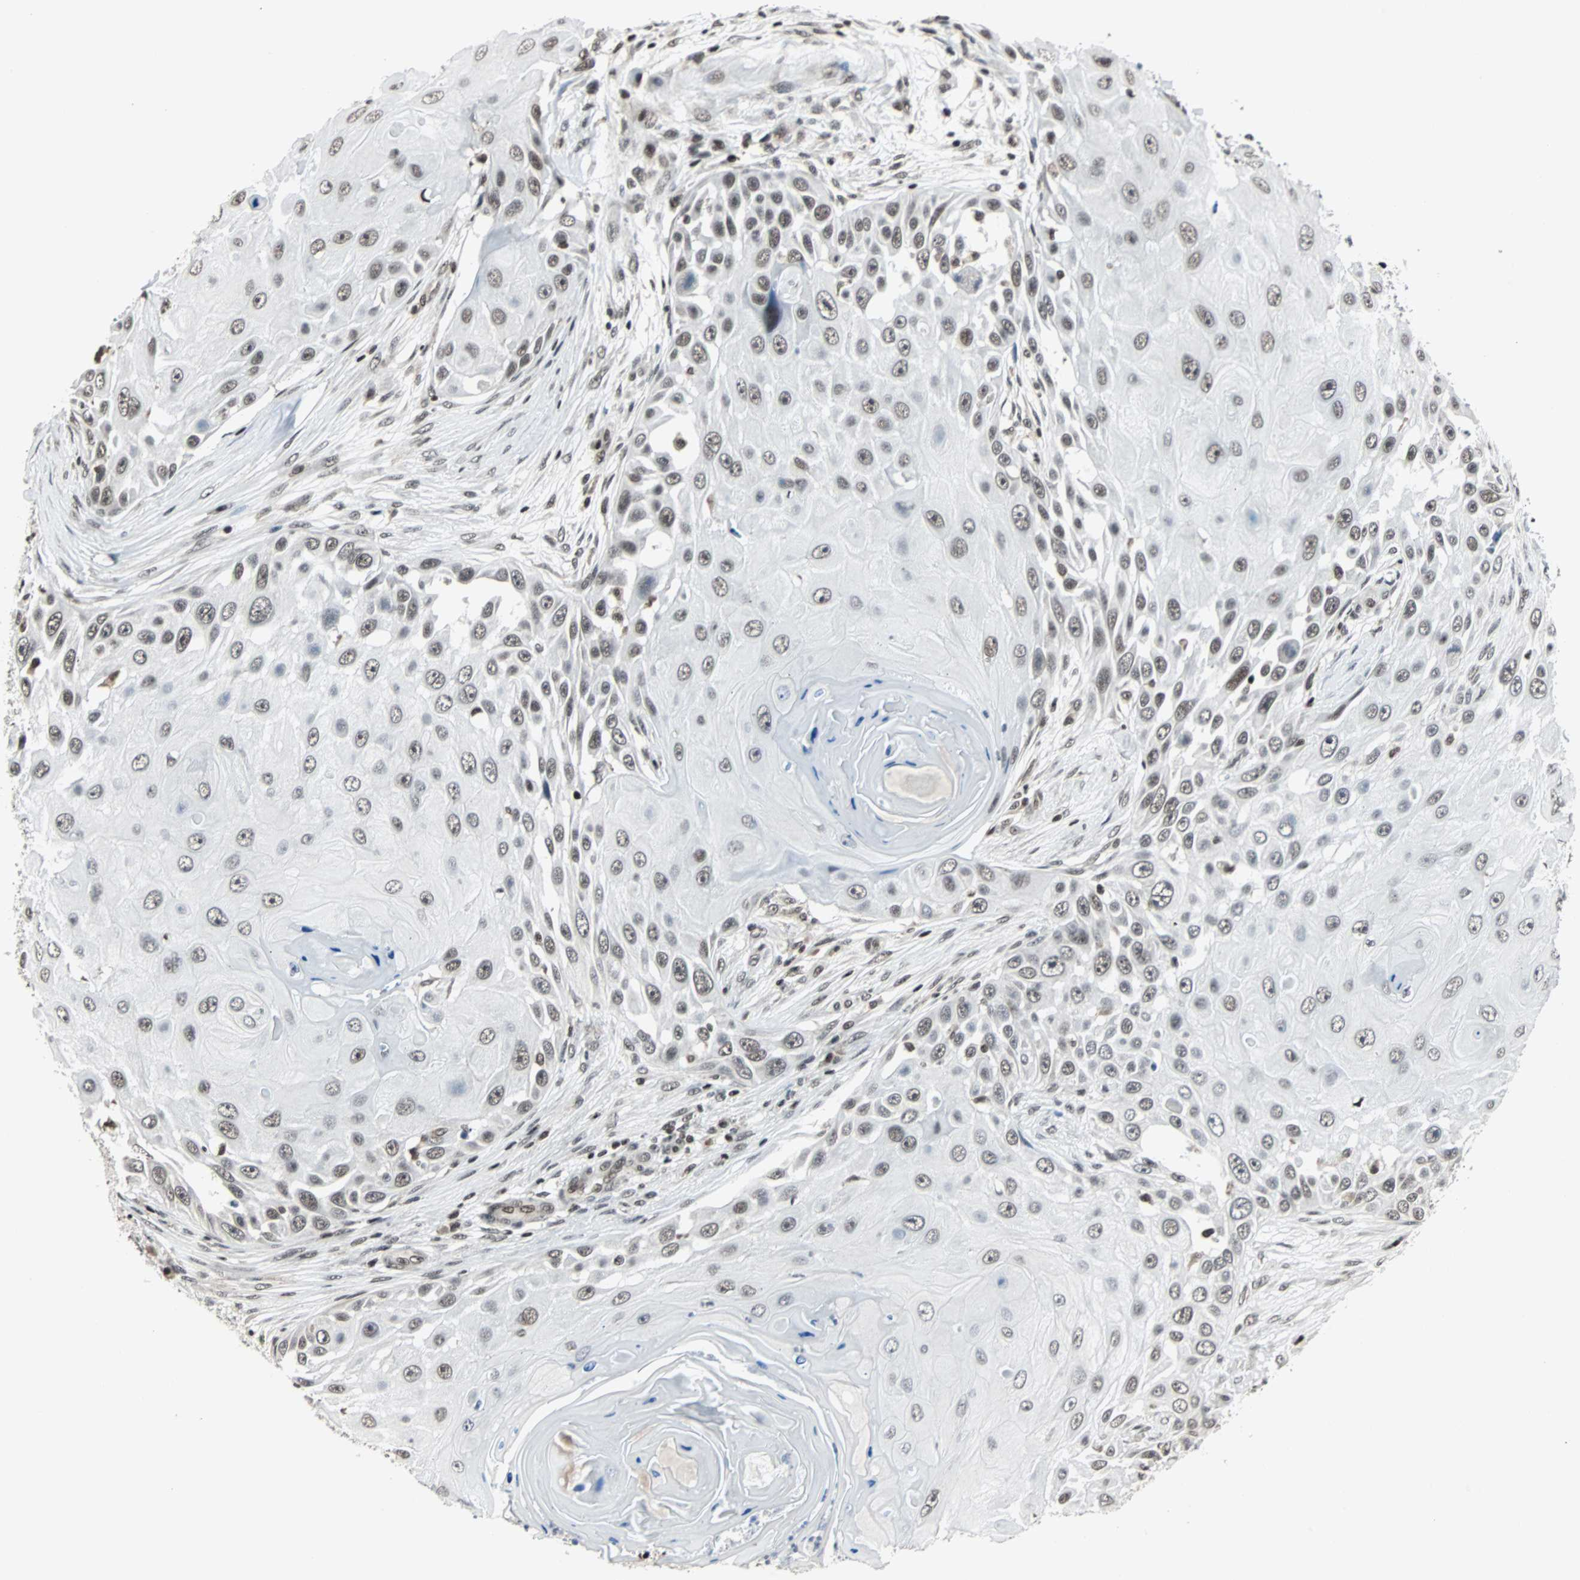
{"staining": {"intensity": "moderate", "quantity": ">75%", "location": "nuclear"}, "tissue": "skin cancer", "cell_type": "Tumor cells", "image_type": "cancer", "snomed": [{"axis": "morphology", "description": "Squamous cell carcinoma, NOS"}, {"axis": "topography", "description": "Skin"}], "caption": "This histopathology image exhibits immunohistochemistry (IHC) staining of squamous cell carcinoma (skin), with medium moderate nuclear positivity in approximately >75% of tumor cells.", "gene": "TERF2IP", "patient": {"sex": "female", "age": 44}}